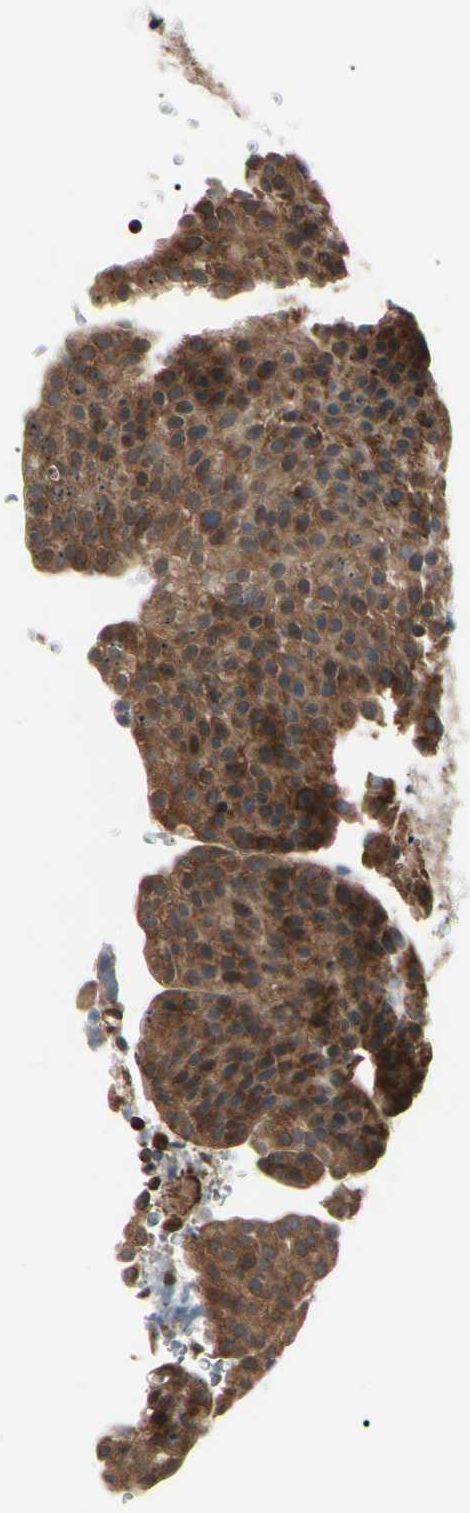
{"staining": {"intensity": "strong", "quantity": ">75%", "location": "cytoplasmic/membranous,nuclear"}, "tissue": "urothelial cancer", "cell_type": "Tumor cells", "image_type": "cancer", "snomed": [{"axis": "morphology", "description": "Urothelial carcinoma, Low grade"}, {"axis": "topography", "description": "Smooth muscle"}, {"axis": "topography", "description": "Urinary bladder"}], "caption": "The micrograph demonstrates immunohistochemical staining of low-grade urothelial carcinoma. There is strong cytoplasmic/membranous and nuclear expression is appreciated in approximately >75% of tumor cells.", "gene": "MAPRE1", "patient": {"sex": "male", "age": 60}}